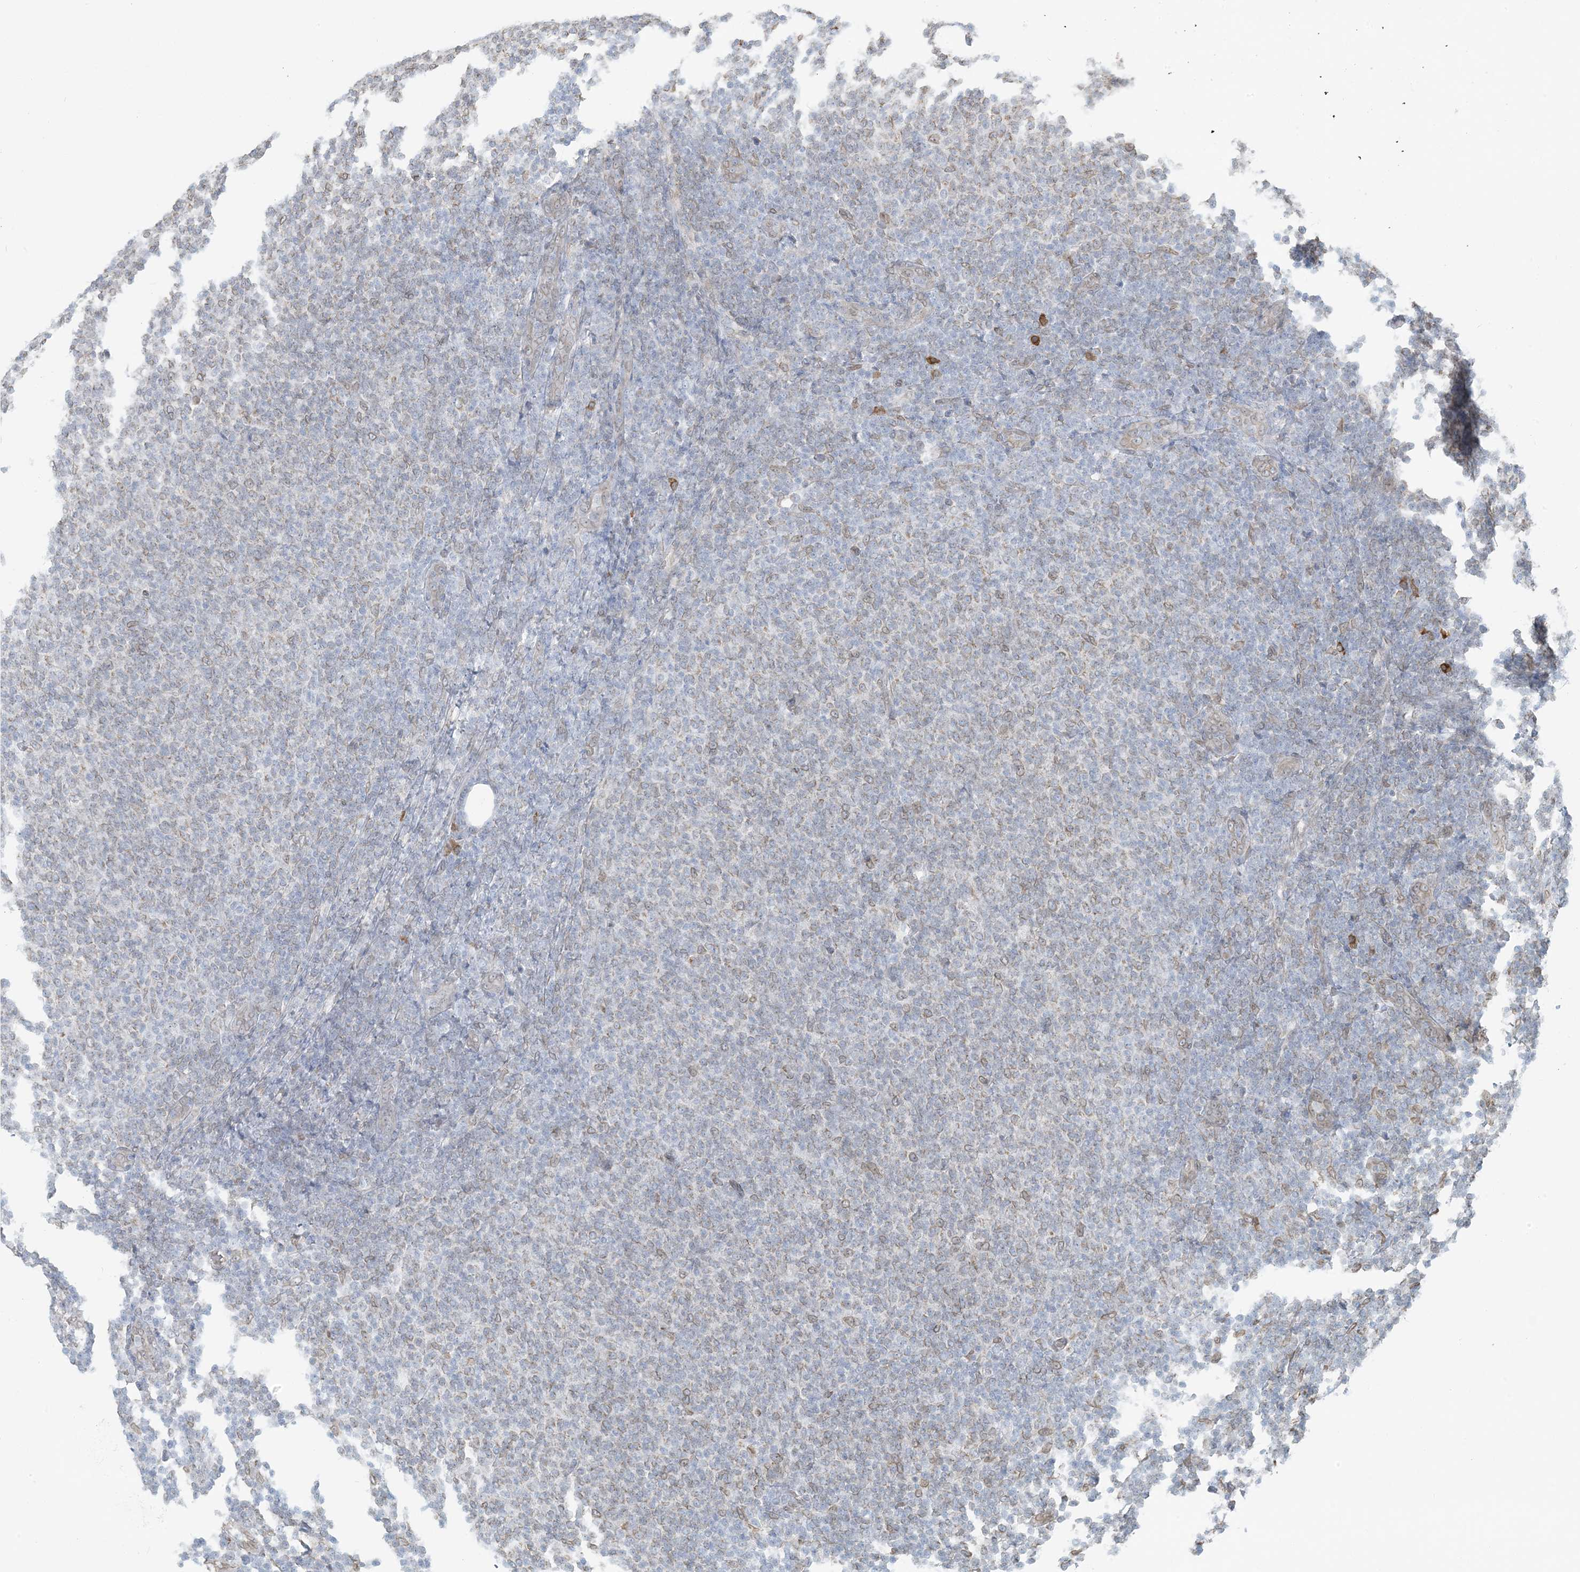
{"staining": {"intensity": "negative", "quantity": "none", "location": "none"}, "tissue": "lymphoma", "cell_type": "Tumor cells", "image_type": "cancer", "snomed": [{"axis": "morphology", "description": "Malignant lymphoma, non-Hodgkin's type, Low grade"}, {"axis": "topography", "description": "Lymph node"}], "caption": "DAB immunohistochemical staining of malignant lymphoma, non-Hodgkin's type (low-grade) exhibits no significant staining in tumor cells.", "gene": "WWP1", "patient": {"sex": "male", "age": 66}}